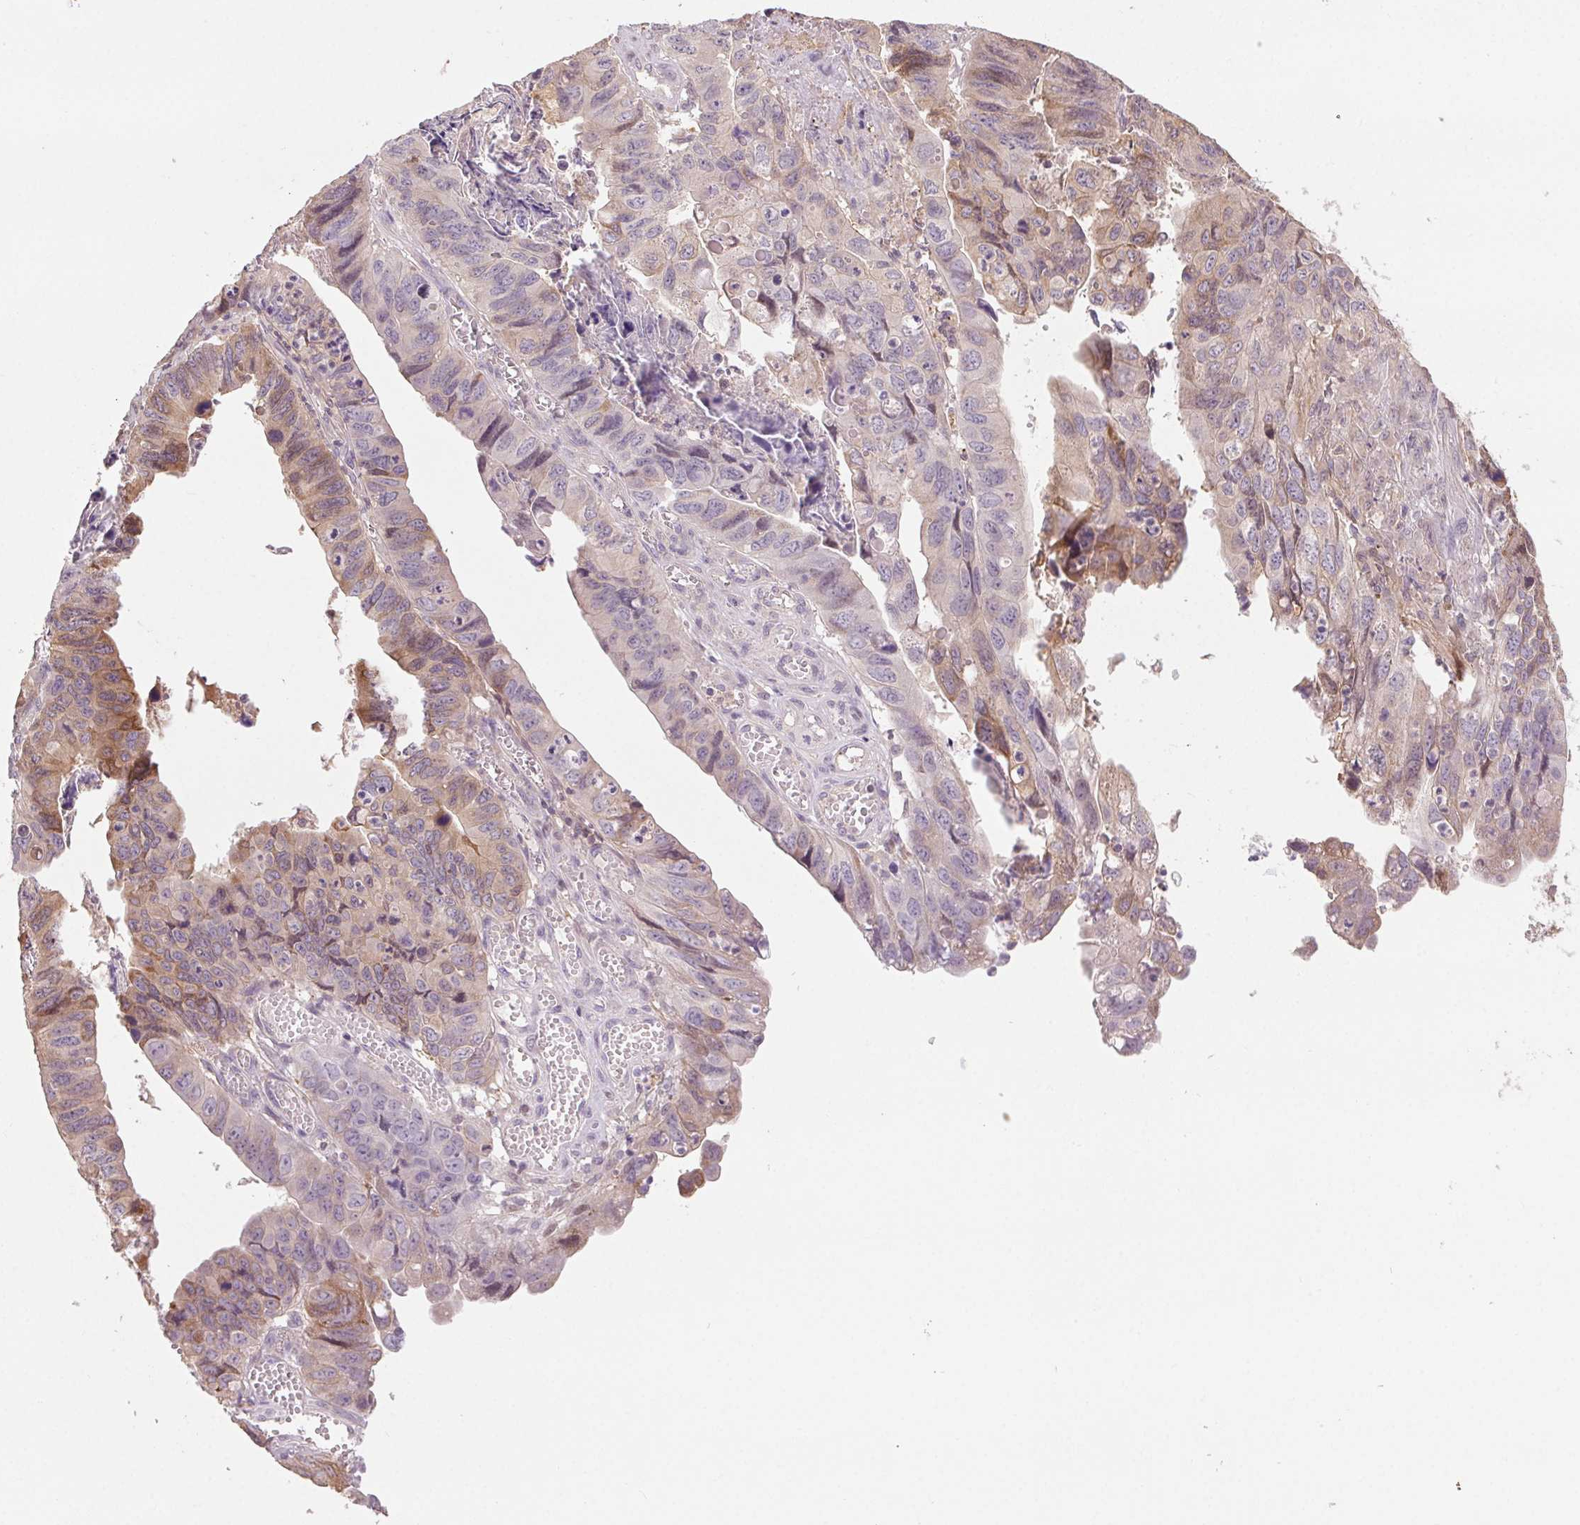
{"staining": {"intensity": "moderate", "quantity": "<25%", "location": "cytoplasmic/membranous"}, "tissue": "stomach cancer", "cell_type": "Tumor cells", "image_type": "cancer", "snomed": [{"axis": "morphology", "description": "Adenocarcinoma, NOS"}, {"axis": "topography", "description": "Stomach, lower"}], "caption": "Adenocarcinoma (stomach) stained for a protein (brown) reveals moderate cytoplasmic/membranous positive staining in approximately <25% of tumor cells.", "gene": "HHLA2", "patient": {"sex": "male", "age": 77}}